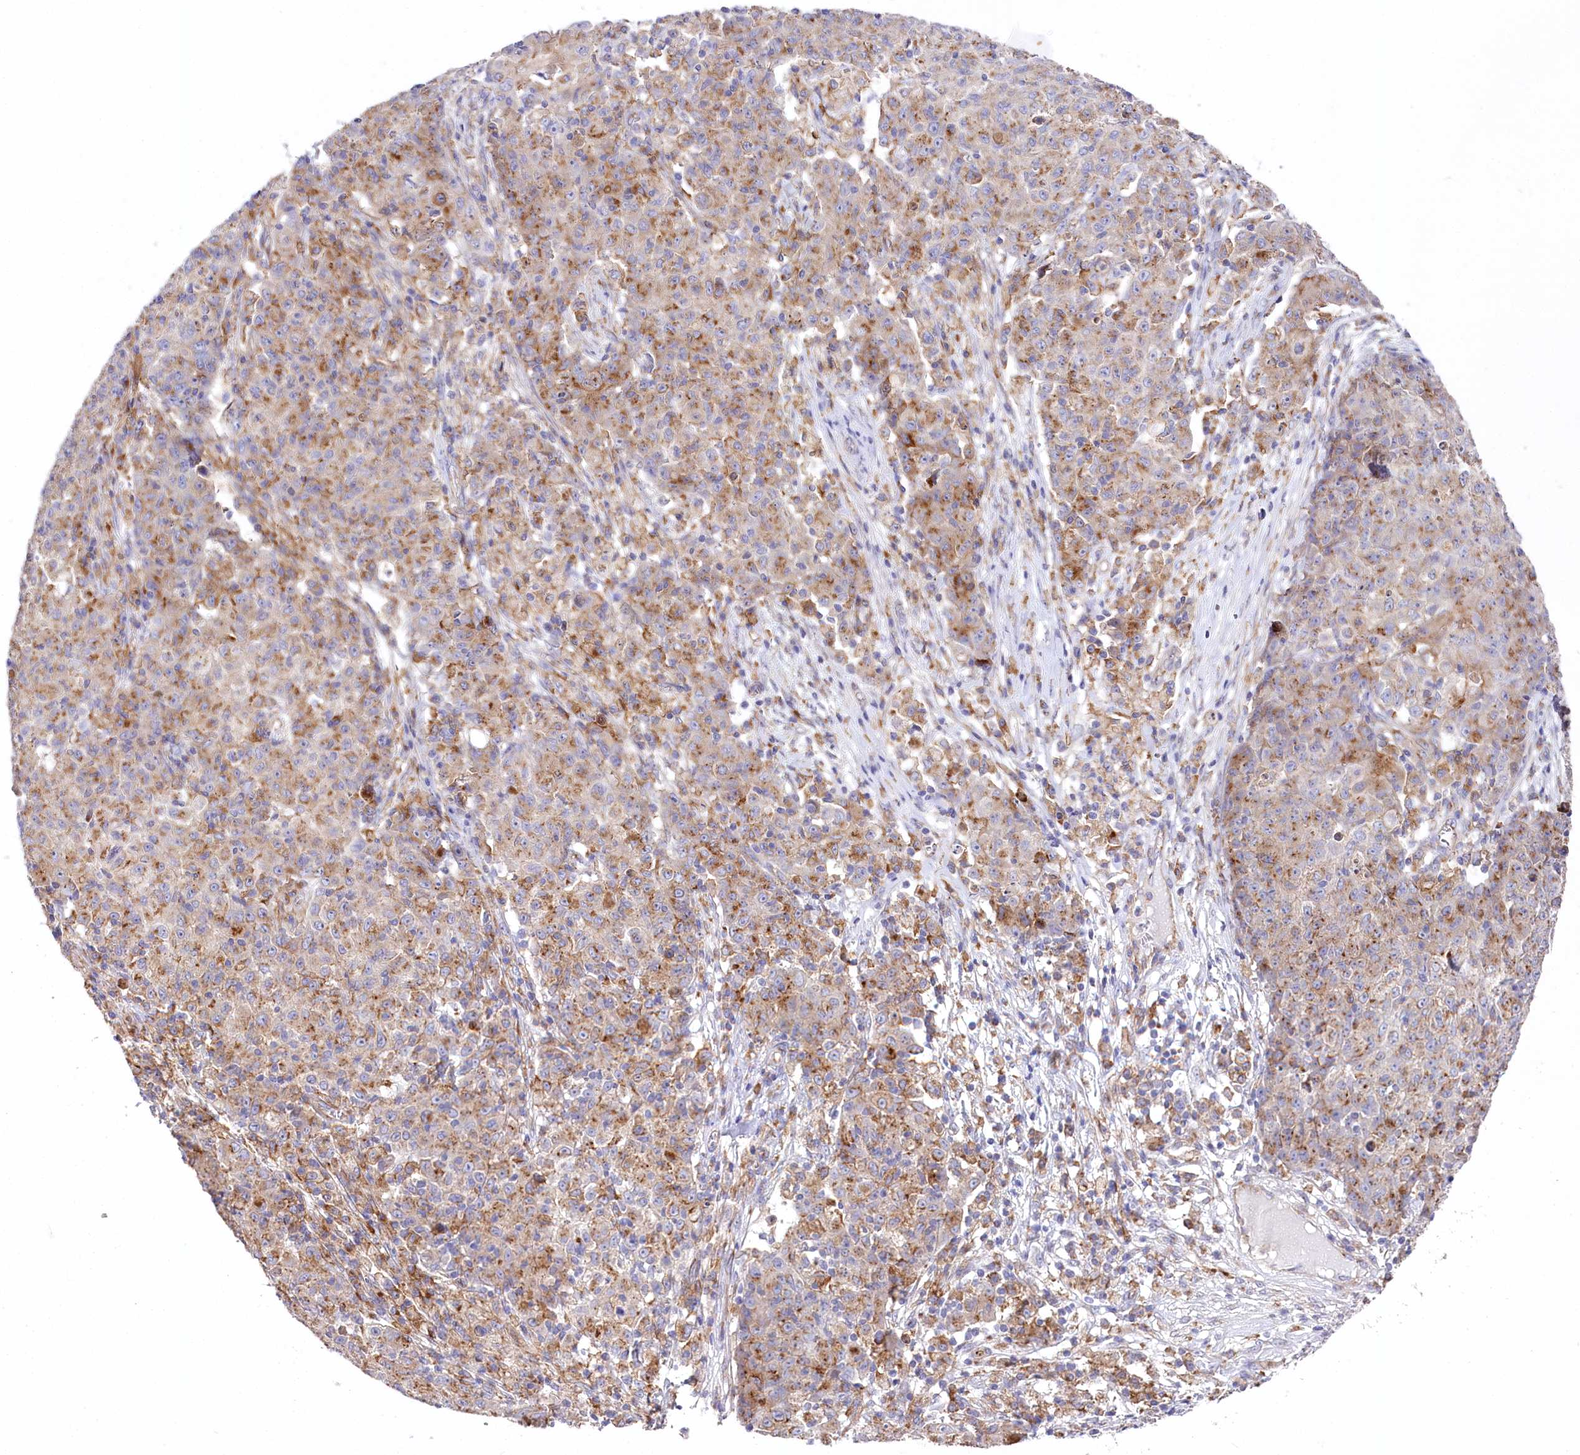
{"staining": {"intensity": "moderate", "quantity": "25%-75%", "location": "cytoplasmic/membranous"}, "tissue": "ovarian cancer", "cell_type": "Tumor cells", "image_type": "cancer", "snomed": [{"axis": "morphology", "description": "Carcinoma, endometroid"}, {"axis": "topography", "description": "Ovary"}], "caption": "Immunohistochemistry histopathology image of ovarian cancer stained for a protein (brown), which demonstrates medium levels of moderate cytoplasmic/membranous expression in approximately 25%-75% of tumor cells.", "gene": "STX6", "patient": {"sex": "female", "age": 42}}